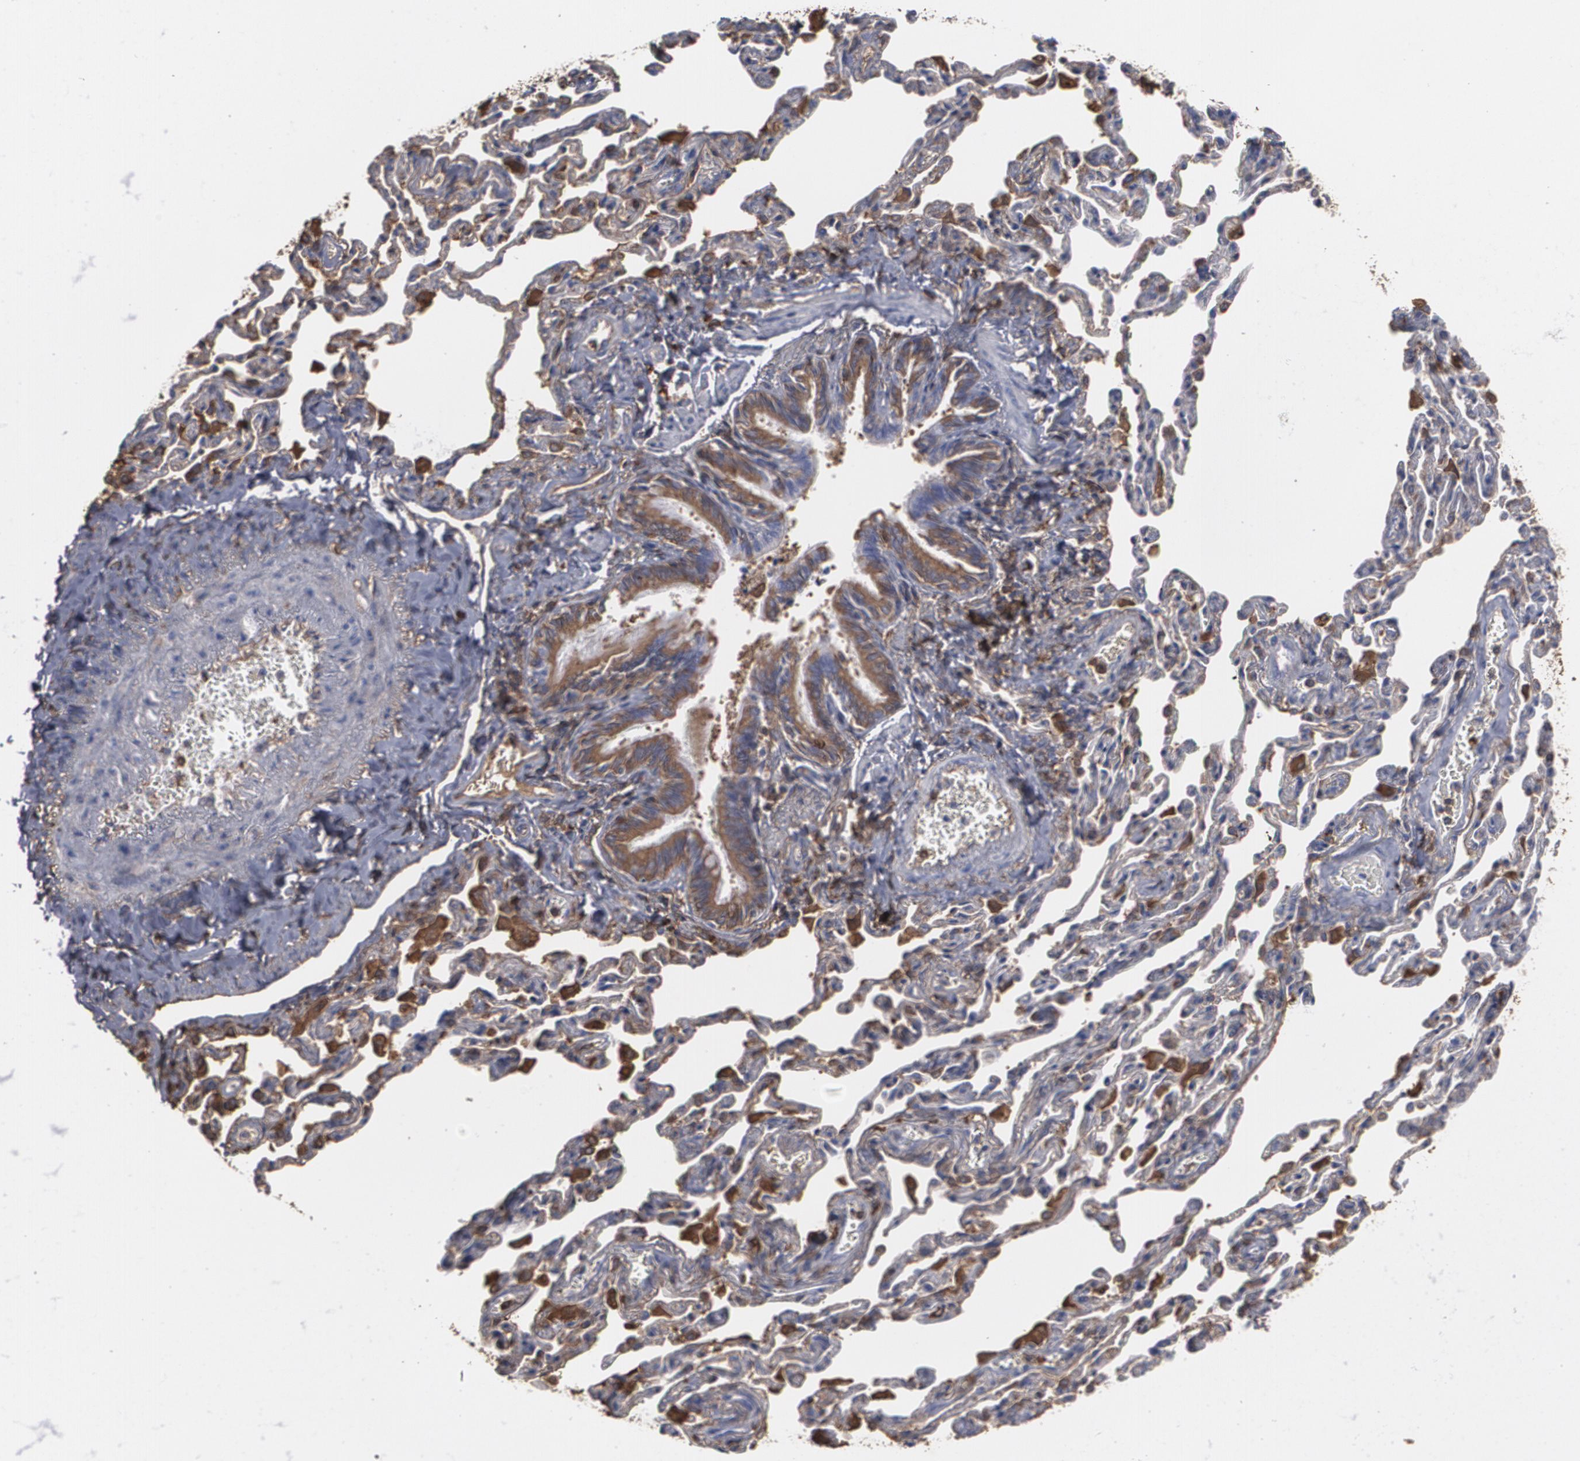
{"staining": {"intensity": "moderate", "quantity": ">75%", "location": "cytoplasmic/membranous"}, "tissue": "bronchus", "cell_type": "Respiratory epithelial cells", "image_type": "normal", "snomed": [{"axis": "morphology", "description": "Normal tissue, NOS"}, {"axis": "topography", "description": "Lung"}], "caption": "Respiratory epithelial cells demonstrate medium levels of moderate cytoplasmic/membranous staining in about >75% of cells in normal human bronchus. The staining was performed using DAB, with brown indicating positive protein expression. Nuclei are stained blue with hematoxylin.", "gene": "ODC1", "patient": {"sex": "male", "age": 64}}